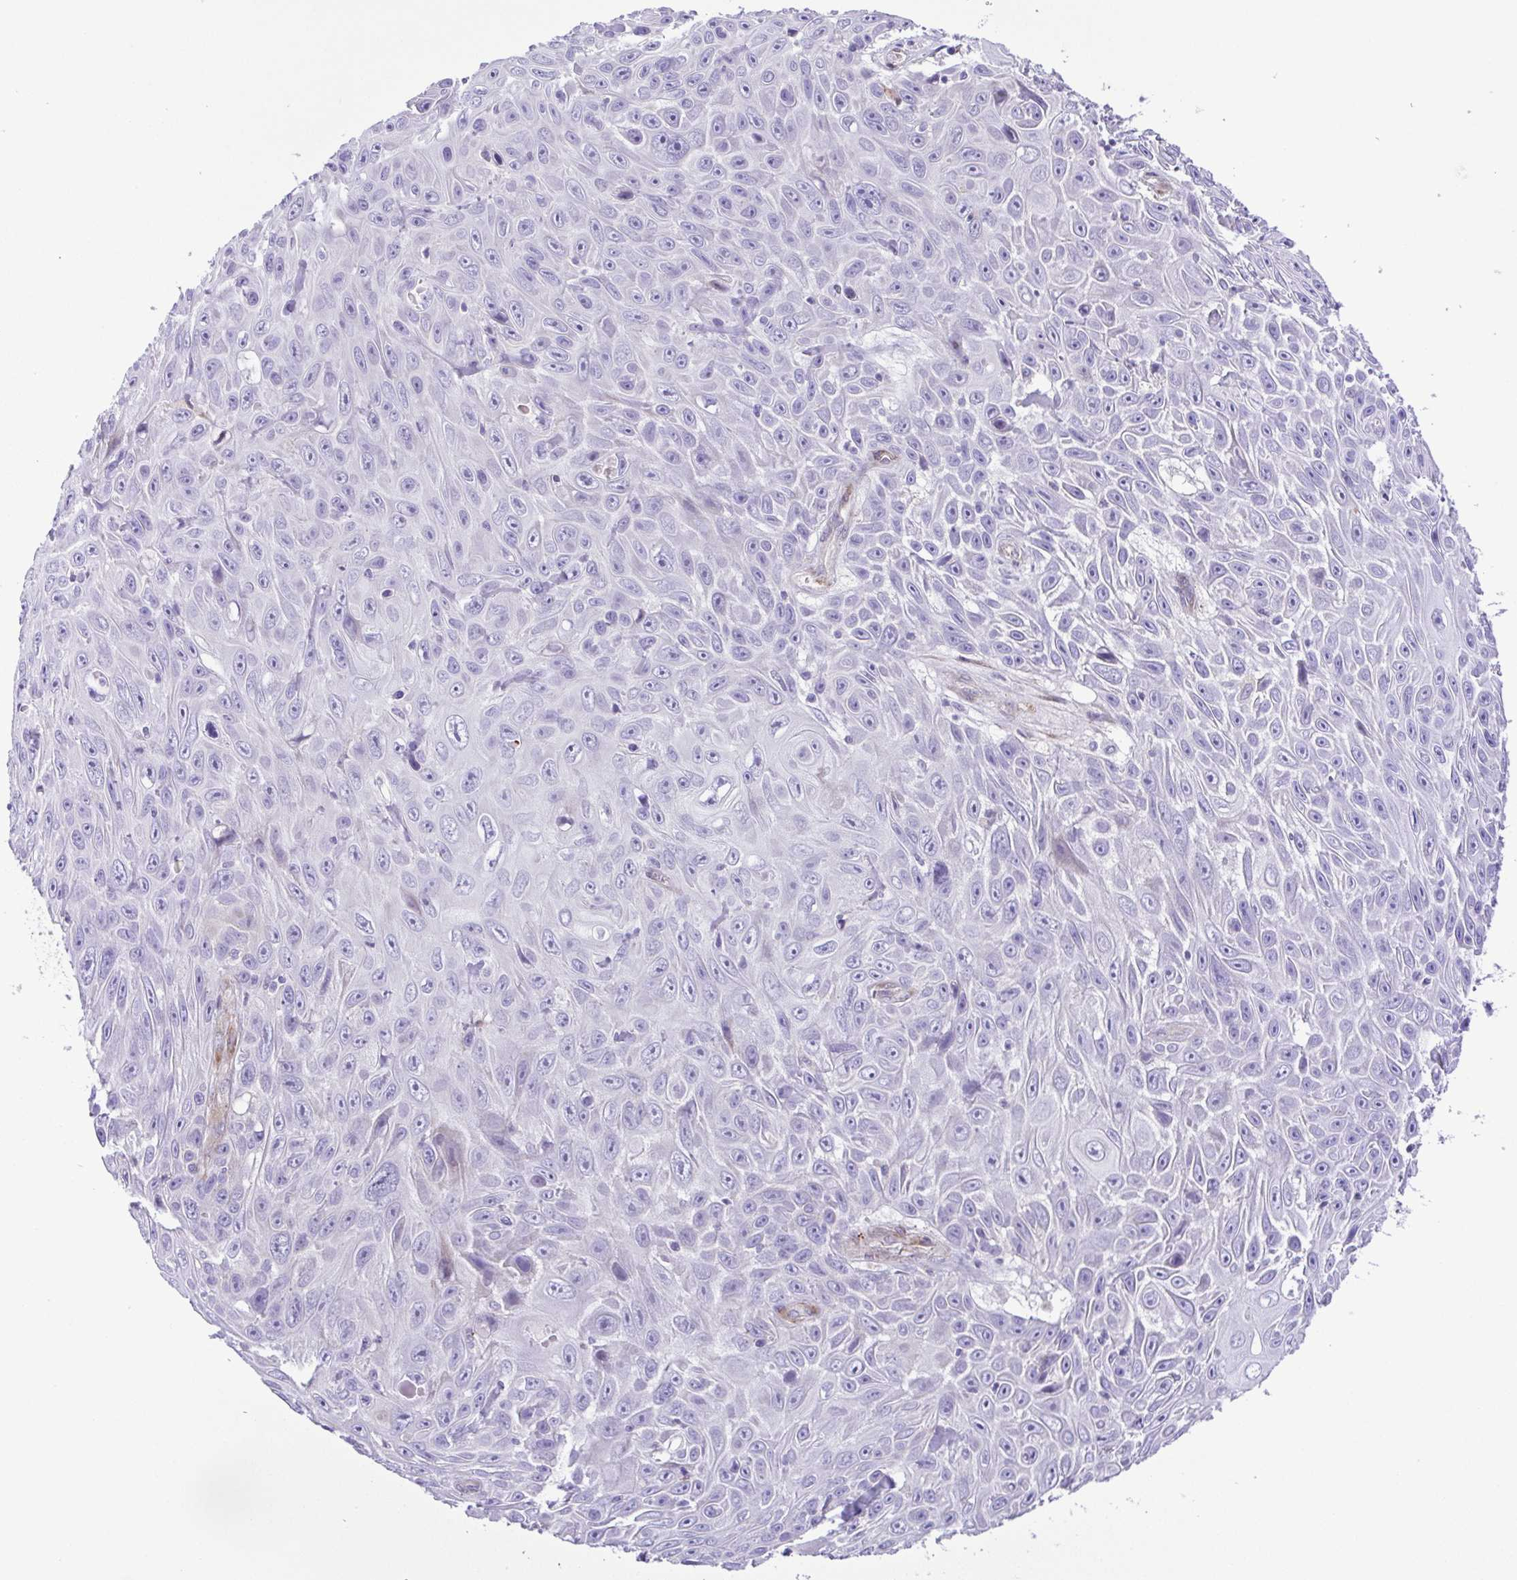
{"staining": {"intensity": "negative", "quantity": "none", "location": "none"}, "tissue": "skin cancer", "cell_type": "Tumor cells", "image_type": "cancer", "snomed": [{"axis": "morphology", "description": "Squamous cell carcinoma, NOS"}, {"axis": "topography", "description": "Skin"}], "caption": "This is an IHC micrograph of human skin cancer (squamous cell carcinoma). There is no staining in tumor cells.", "gene": "FLT1", "patient": {"sex": "male", "age": 82}}